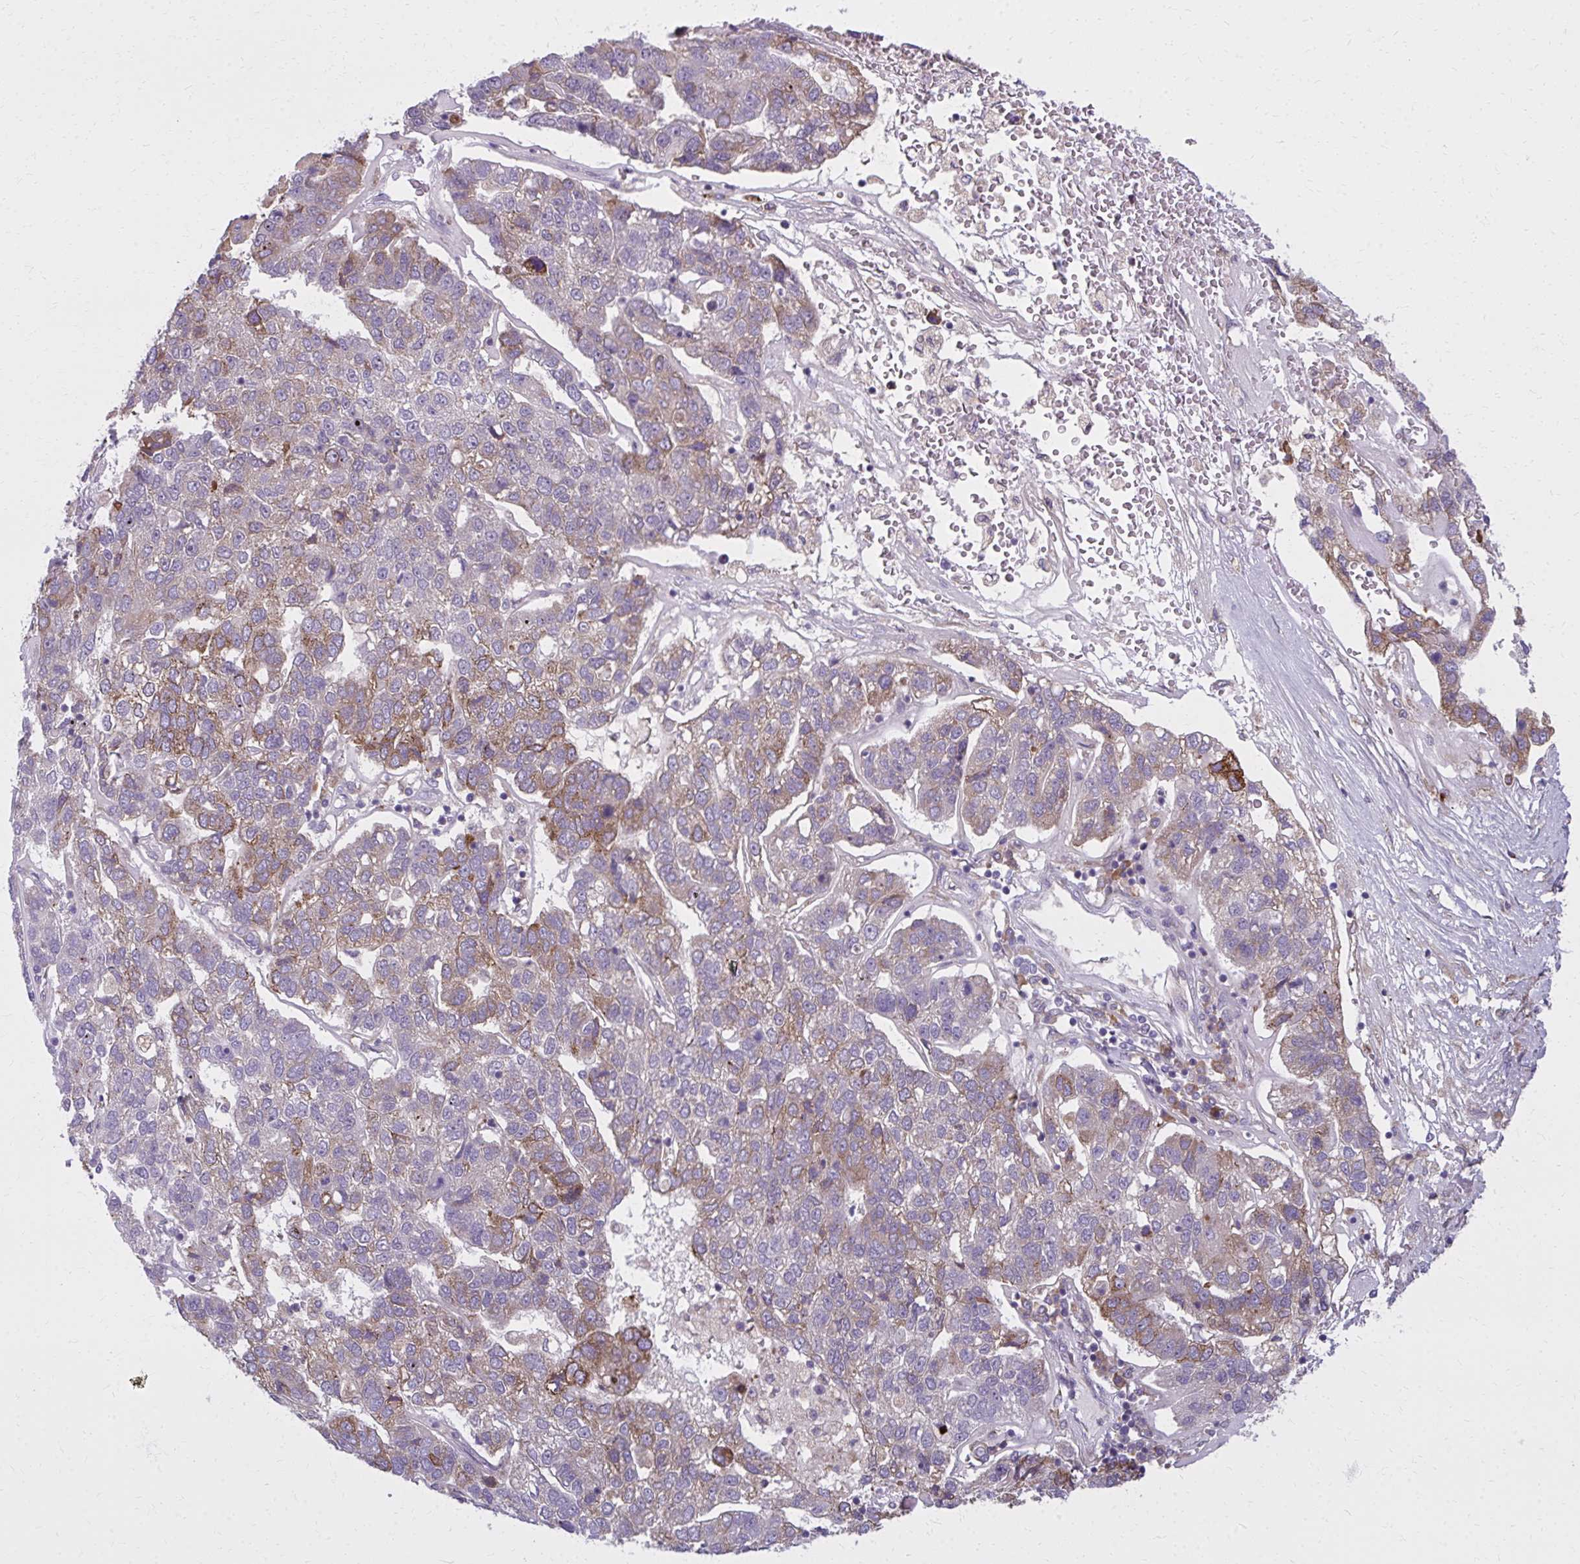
{"staining": {"intensity": "moderate", "quantity": "25%-75%", "location": "cytoplasmic/membranous"}, "tissue": "pancreatic cancer", "cell_type": "Tumor cells", "image_type": "cancer", "snomed": [{"axis": "morphology", "description": "Adenocarcinoma, NOS"}, {"axis": "topography", "description": "Pancreas"}], "caption": "IHC micrograph of adenocarcinoma (pancreatic) stained for a protein (brown), which reveals medium levels of moderate cytoplasmic/membranous positivity in about 25%-75% of tumor cells.", "gene": "CEMP1", "patient": {"sex": "female", "age": 61}}